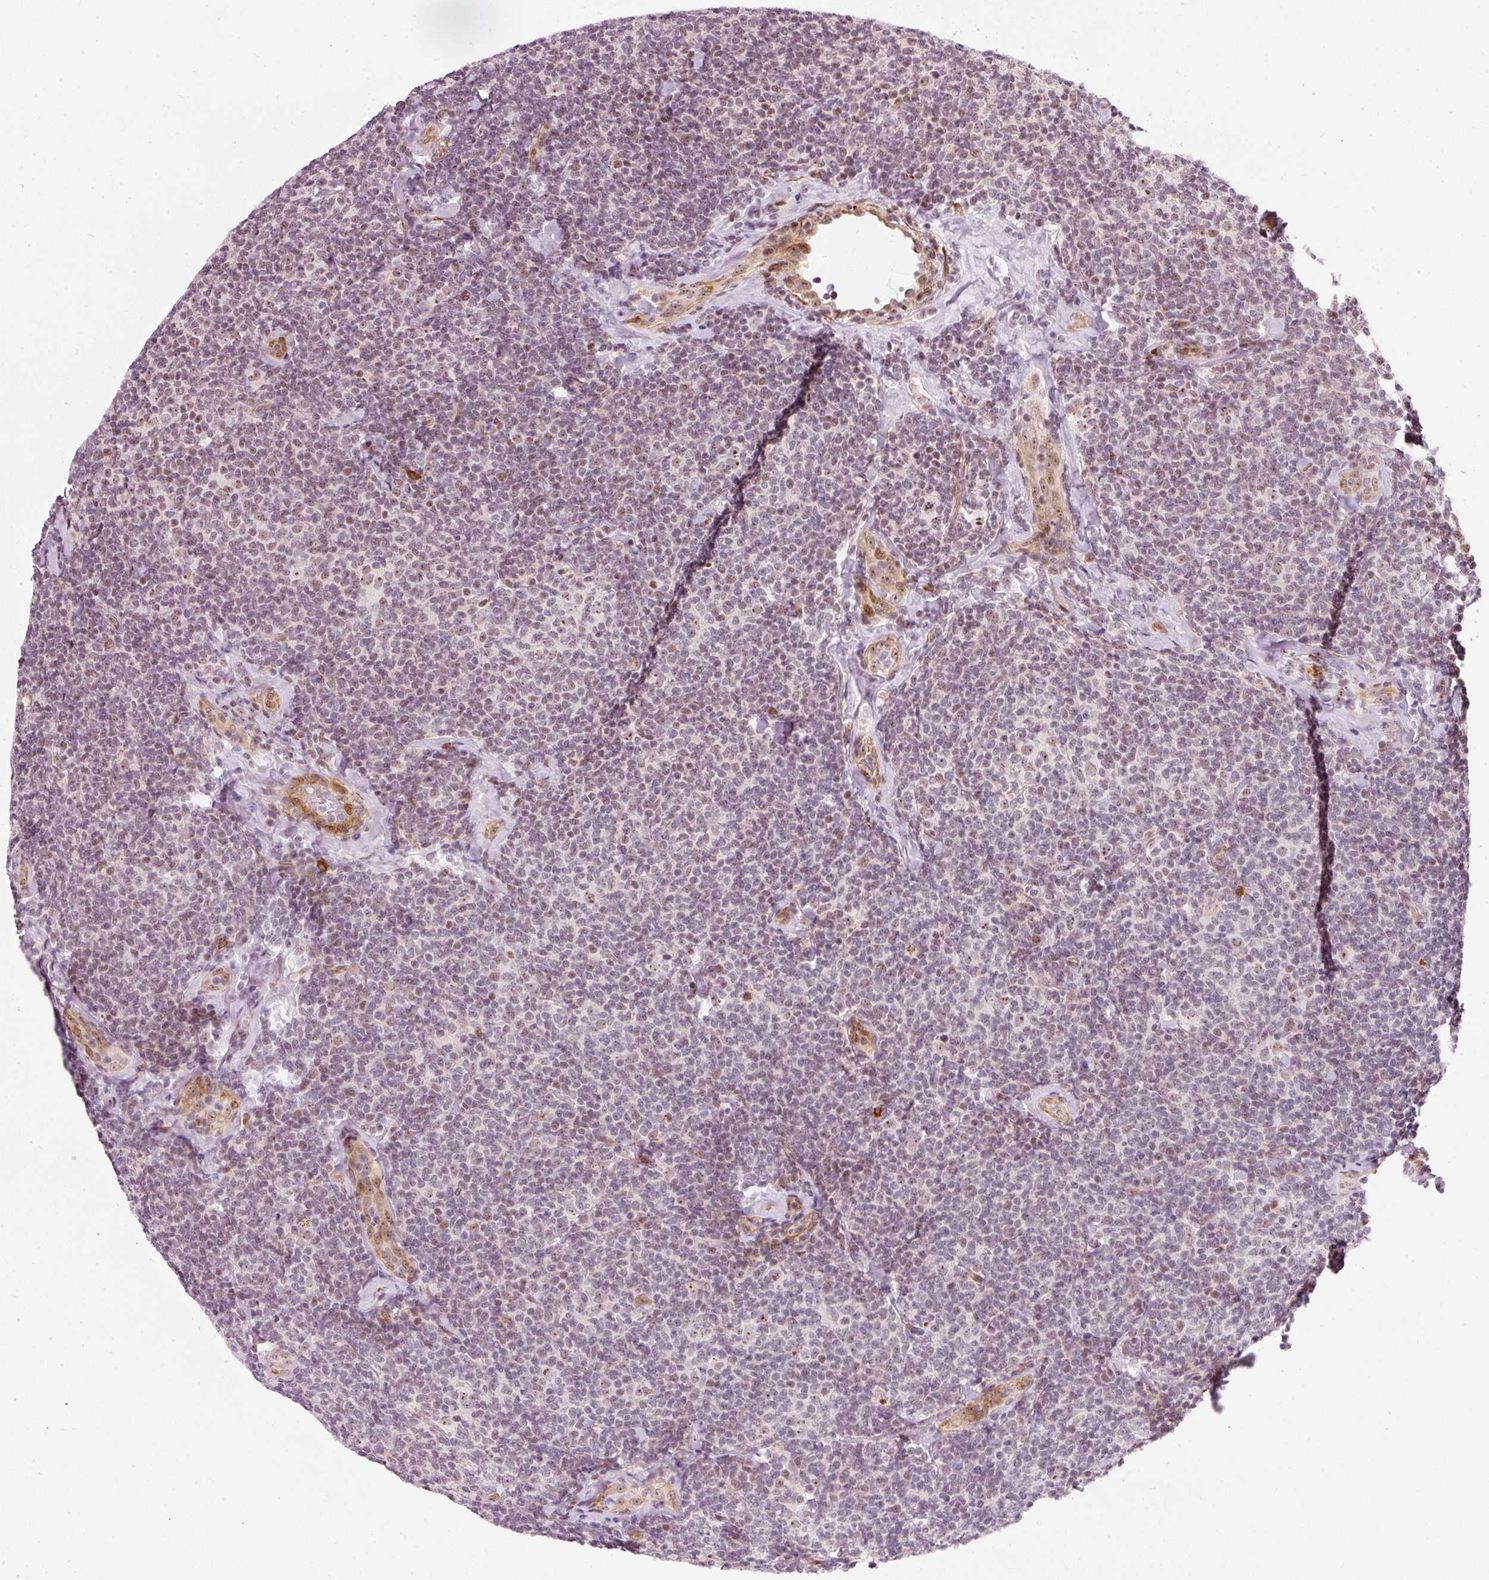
{"staining": {"intensity": "weak", "quantity": "25%-75%", "location": "nuclear"}, "tissue": "lymphoma", "cell_type": "Tumor cells", "image_type": "cancer", "snomed": [{"axis": "morphology", "description": "Malignant lymphoma, non-Hodgkin's type, Low grade"}, {"axis": "topography", "description": "Lymph node"}], "caption": "Low-grade malignant lymphoma, non-Hodgkin's type was stained to show a protein in brown. There is low levels of weak nuclear expression in approximately 25%-75% of tumor cells. (Brightfield microscopy of DAB IHC at high magnification).", "gene": "MXRA8", "patient": {"sex": "female", "age": 56}}